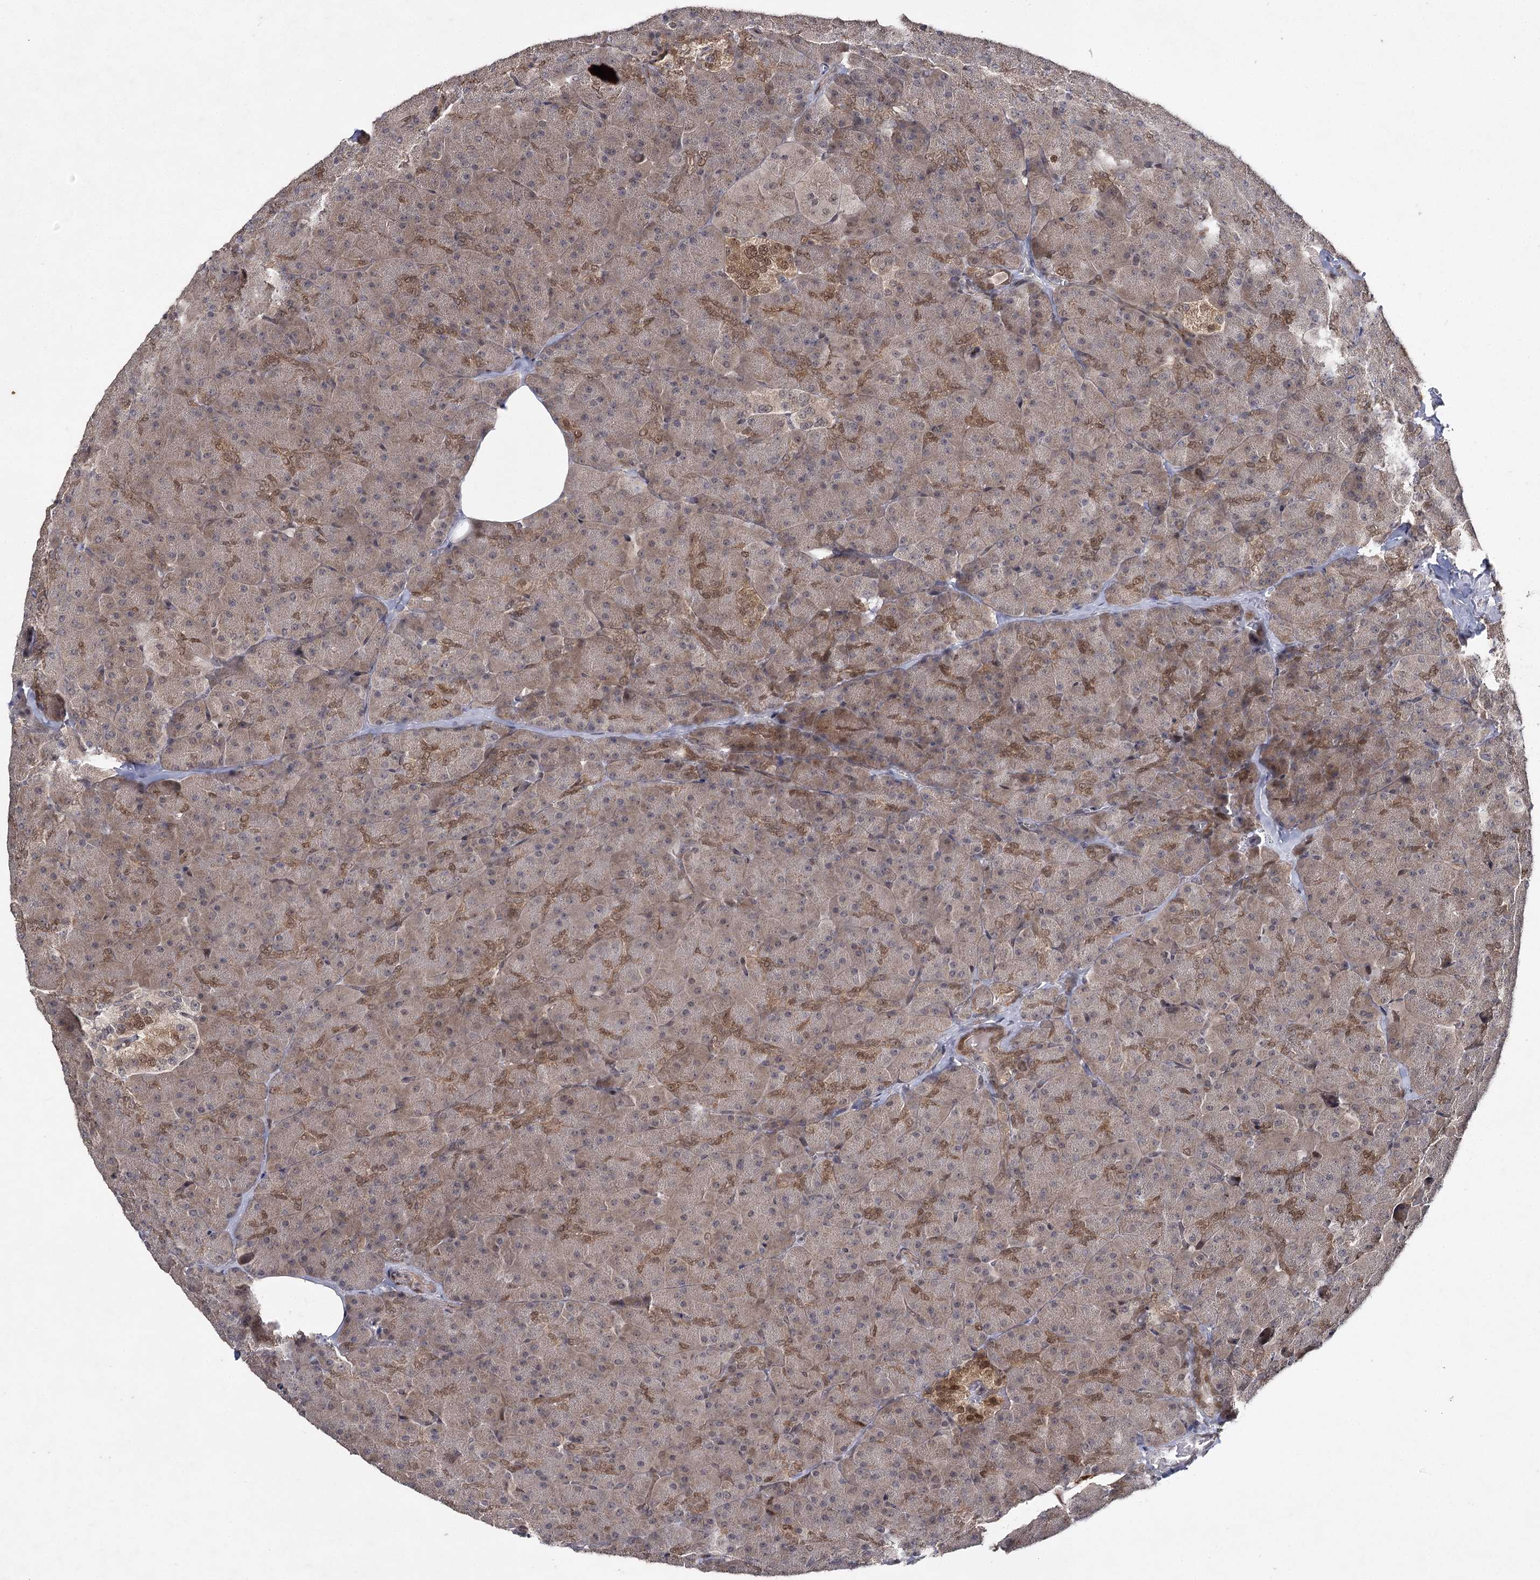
{"staining": {"intensity": "moderate", "quantity": "25%-75%", "location": "cytoplasmic/membranous,nuclear"}, "tissue": "pancreas", "cell_type": "Exocrine glandular cells", "image_type": "normal", "snomed": [{"axis": "morphology", "description": "Normal tissue, NOS"}, {"axis": "topography", "description": "Pancreas"}], "caption": "Moderate cytoplasmic/membranous,nuclear staining for a protein is identified in about 25%-75% of exocrine glandular cells of benign pancreas using IHC.", "gene": "DCUN1D4", "patient": {"sex": "male", "age": 36}}